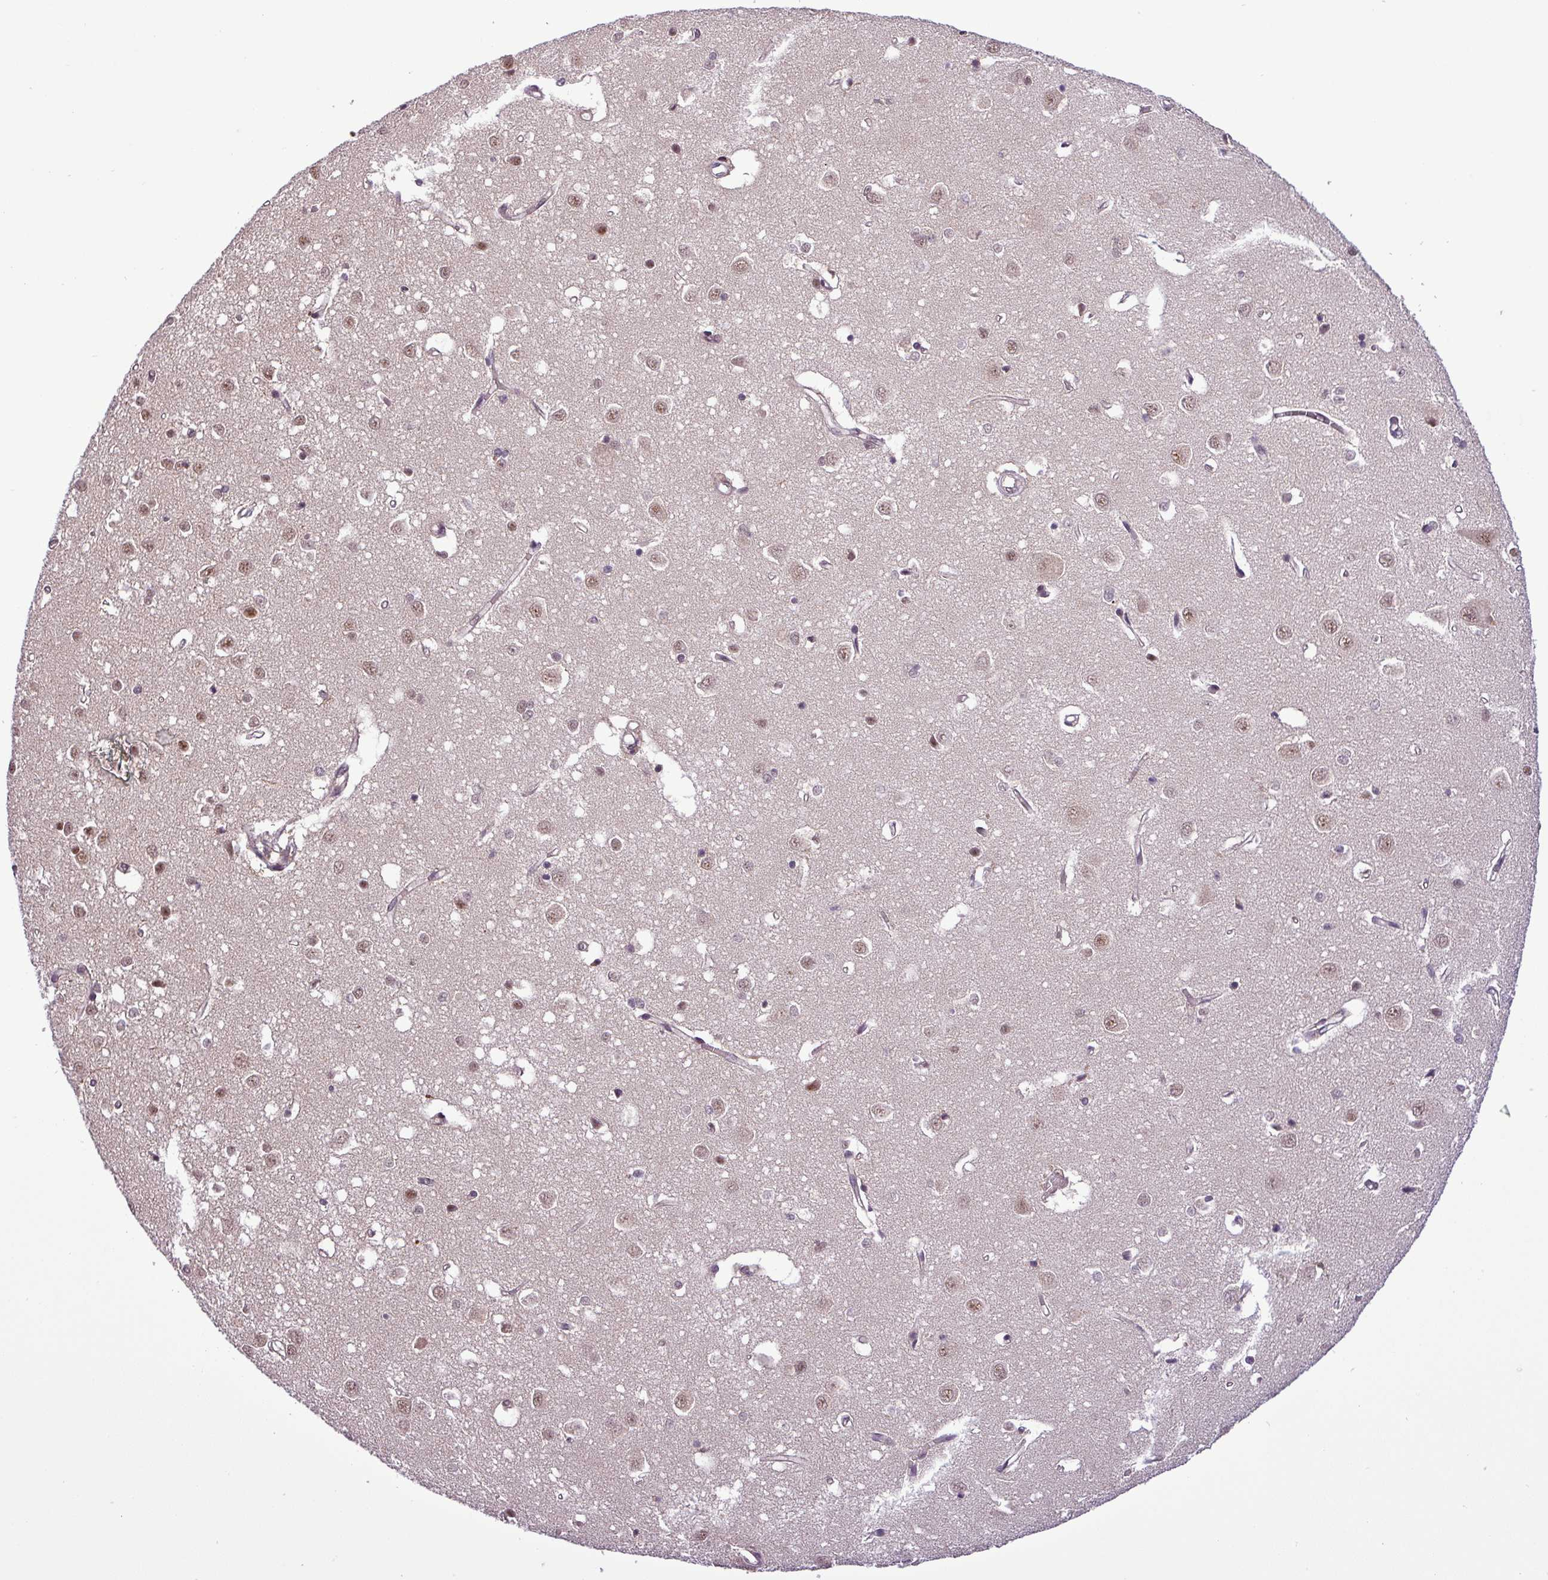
{"staining": {"intensity": "weak", "quantity": ">75%", "location": "nuclear"}, "tissue": "cerebral cortex", "cell_type": "Endothelial cells", "image_type": "normal", "snomed": [{"axis": "morphology", "description": "Normal tissue, NOS"}, {"axis": "topography", "description": "Cerebral cortex"}], "caption": "Protein expression analysis of normal human cerebral cortex reveals weak nuclear expression in approximately >75% of endothelial cells.", "gene": "MFHAS1", "patient": {"sex": "female", "age": 64}}